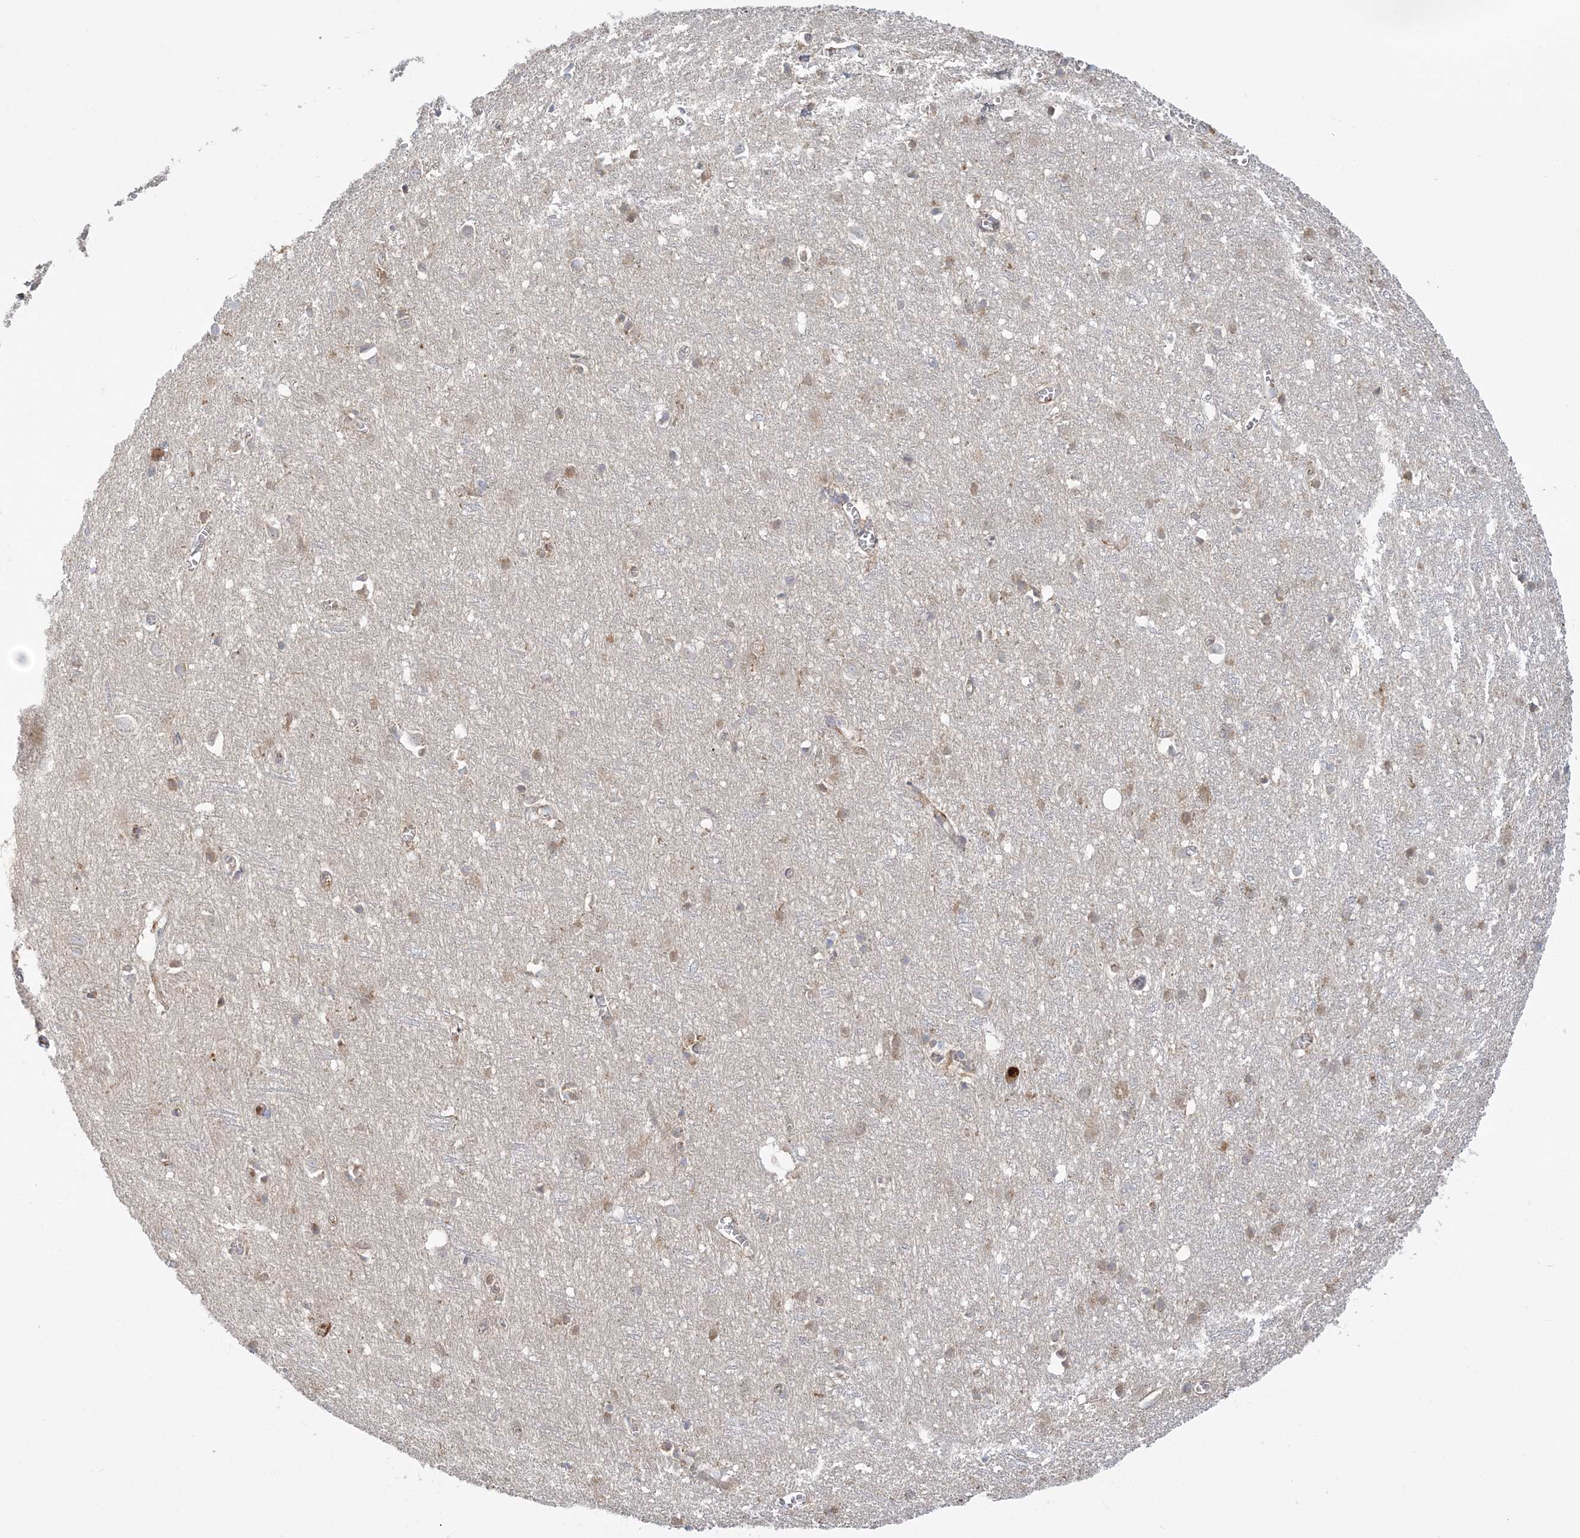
{"staining": {"intensity": "negative", "quantity": "none", "location": "none"}, "tissue": "cerebral cortex", "cell_type": "Endothelial cells", "image_type": "normal", "snomed": [{"axis": "morphology", "description": "Normal tissue, NOS"}, {"axis": "topography", "description": "Cerebral cortex"}], "caption": "An immunohistochemistry (IHC) photomicrograph of unremarkable cerebral cortex is shown. There is no staining in endothelial cells of cerebral cortex. Nuclei are stained in blue.", "gene": "INPP1", "patient": {"sex": "female", "age": 64}}